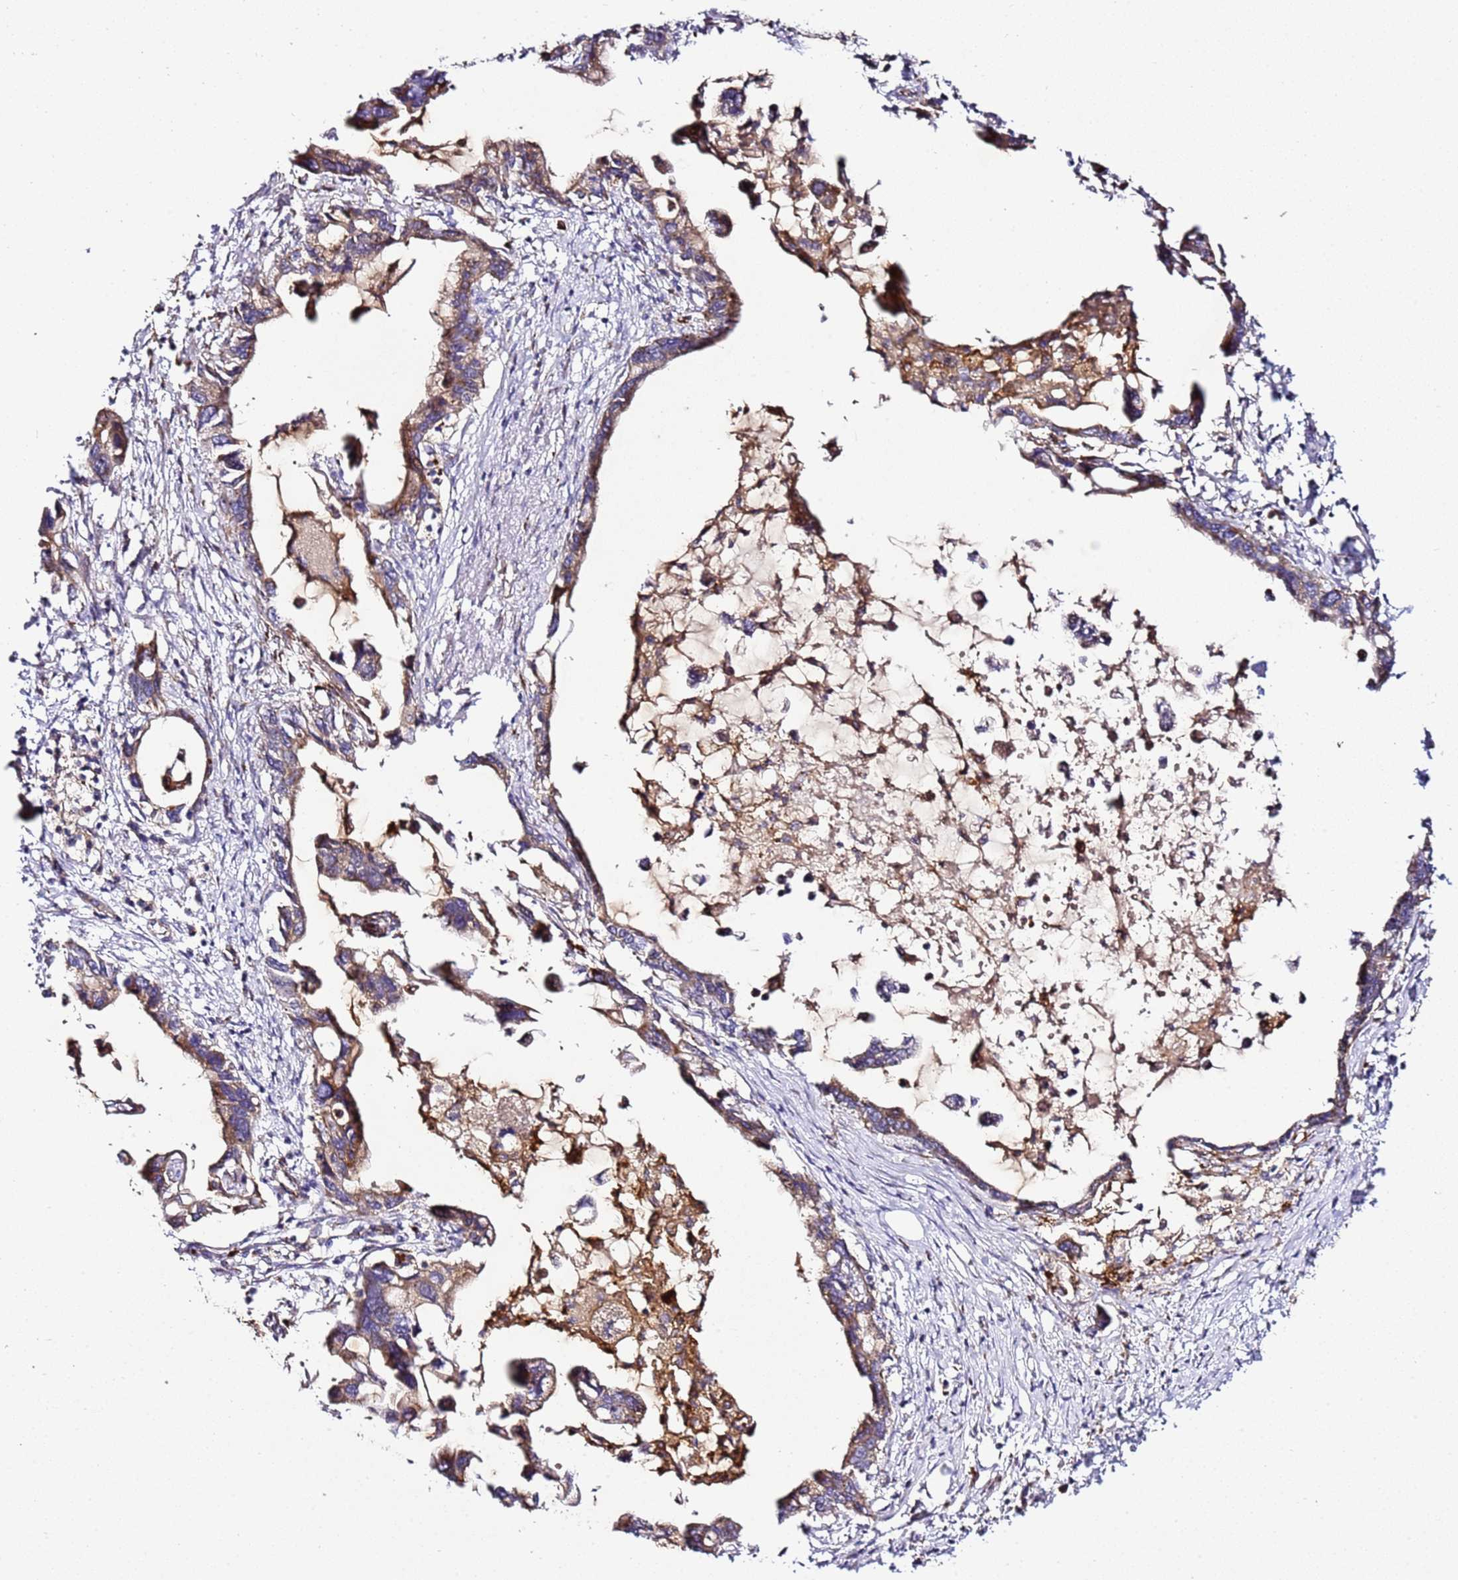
{"staining": {"intensity": "moderate", "quantity": ">75%", "location": "cytoplasmic/membranous"}, "tissue": "pancreatic cancer", "cell_type": "Tumor cells", "image_type": "cancer", "snomed": [{"axis": "morphology", "description": "Adenocarcinoma, NOS"}, {"axis": "topography", "description": "Pancreas"}], "caption": "Tumor cells display medium levels of moderate cytoplasmic/membranous staining in about >75% of cells in pancreatic adenocarcinoma.", "gene": "PVRIG", "patient": {"sex": "female", "age": 83}}